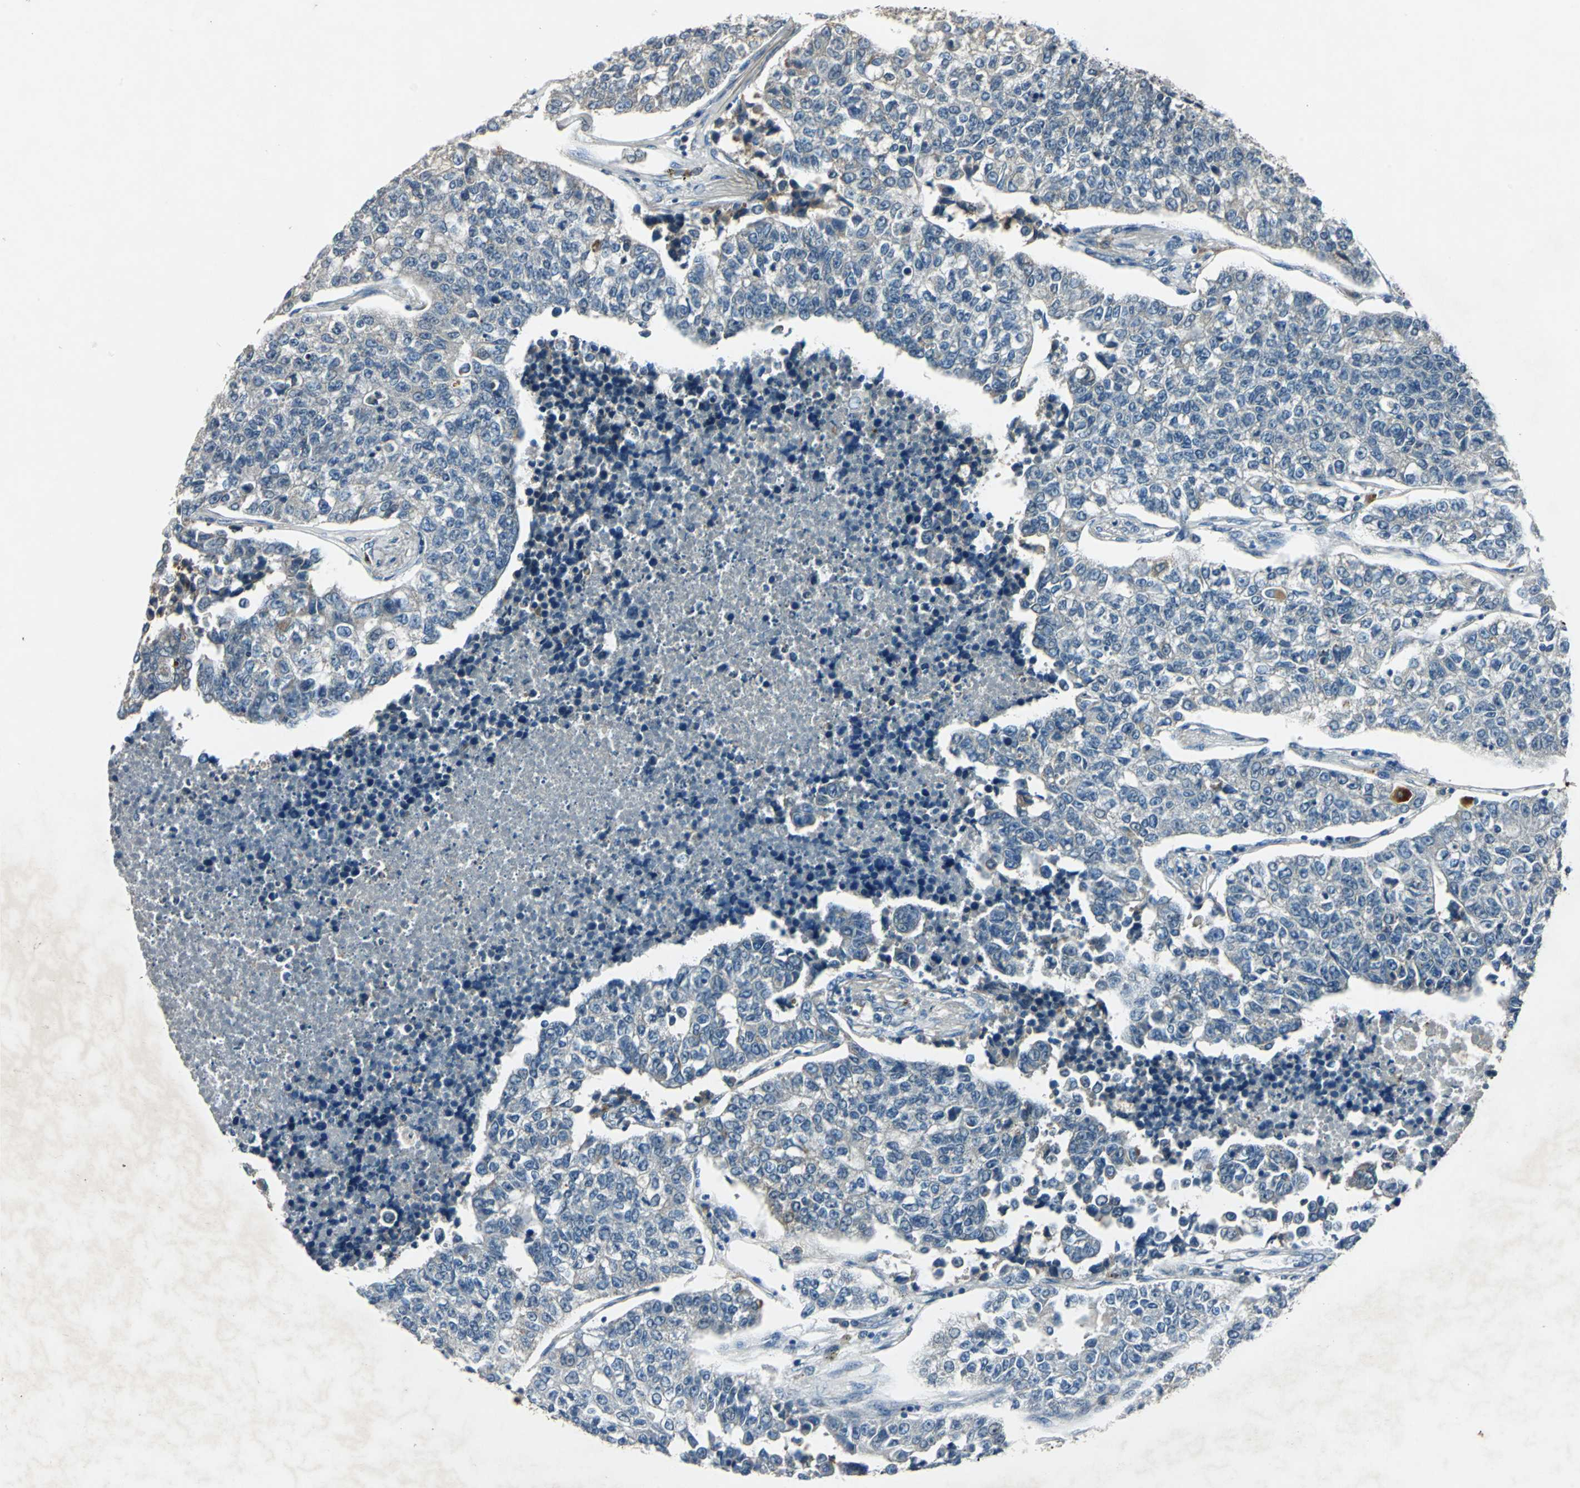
{"staining": {"intensity": "negative", "quantity": "none", "location": "none"}, "tissue": "lung cancer", "cell_type": "Tumor cells", "image_type": "cancer", "snomed": [{"axis": "morphology", "description": "Adenocarcinoma, NOS"}, {"axis": "topography", "description": "Lung"}], "caption": "A histopathology image of human lung cancer is negative for staining in tumor cells.", "gene": "SLC2A13", "patient": {"sex": "male", "age": 49}}